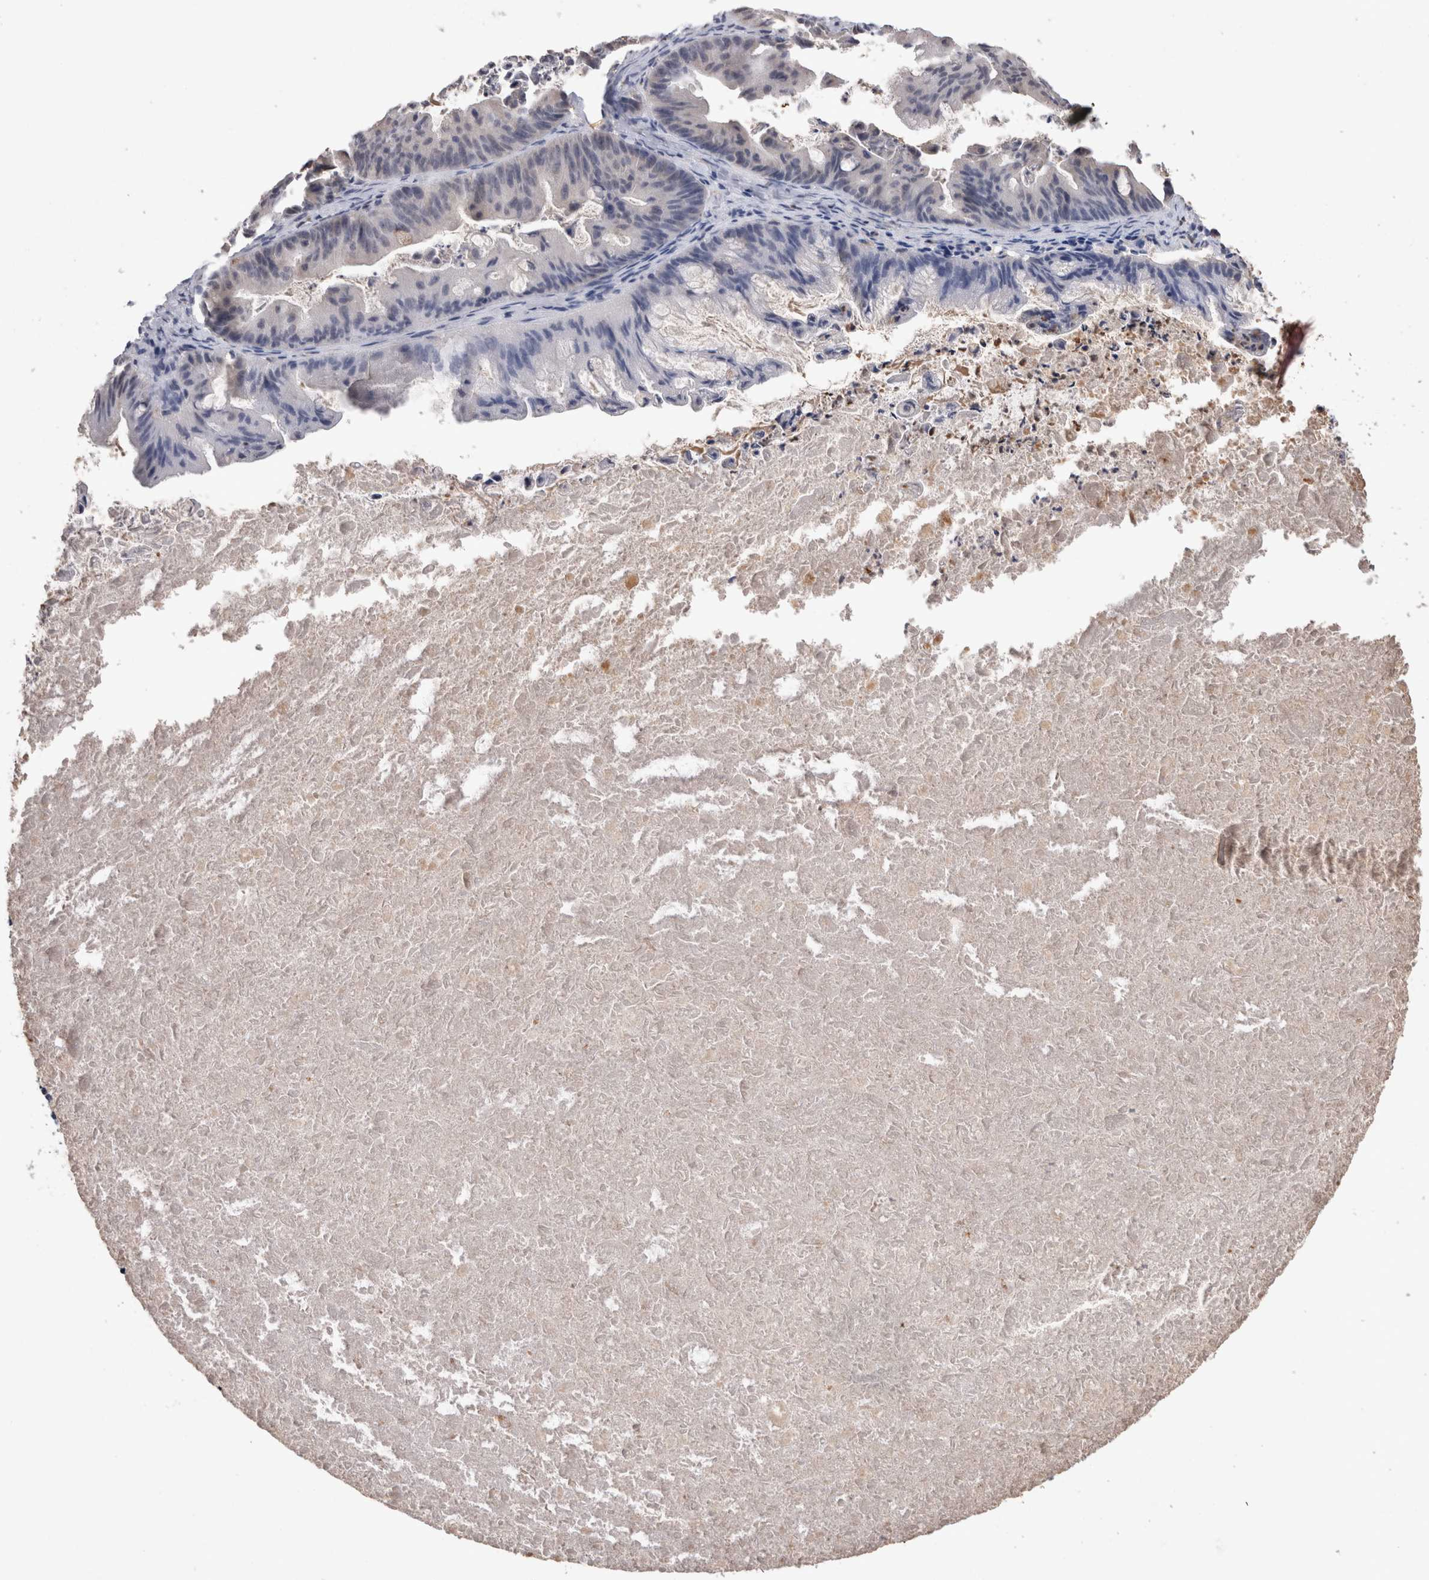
{"staining": {"intensity": "negative", "quantity": "none", "location": "none"}, "tissue": "ovarian cancer", "cell_type": "Tumor cells", "image_type": "cancer", "snomed": [{"axis": "morphology", "description": "Cystadenocarcinoma, mucinous, NOS"}, {"axis": "topography", "description": "Ovary"}], "caption": "A histopathology image of ovarian cancer stained for a protein shows no brown staining in tumor cells.", "gene": "VSIG4", "patient": {"sex": "female", "age": 37}}